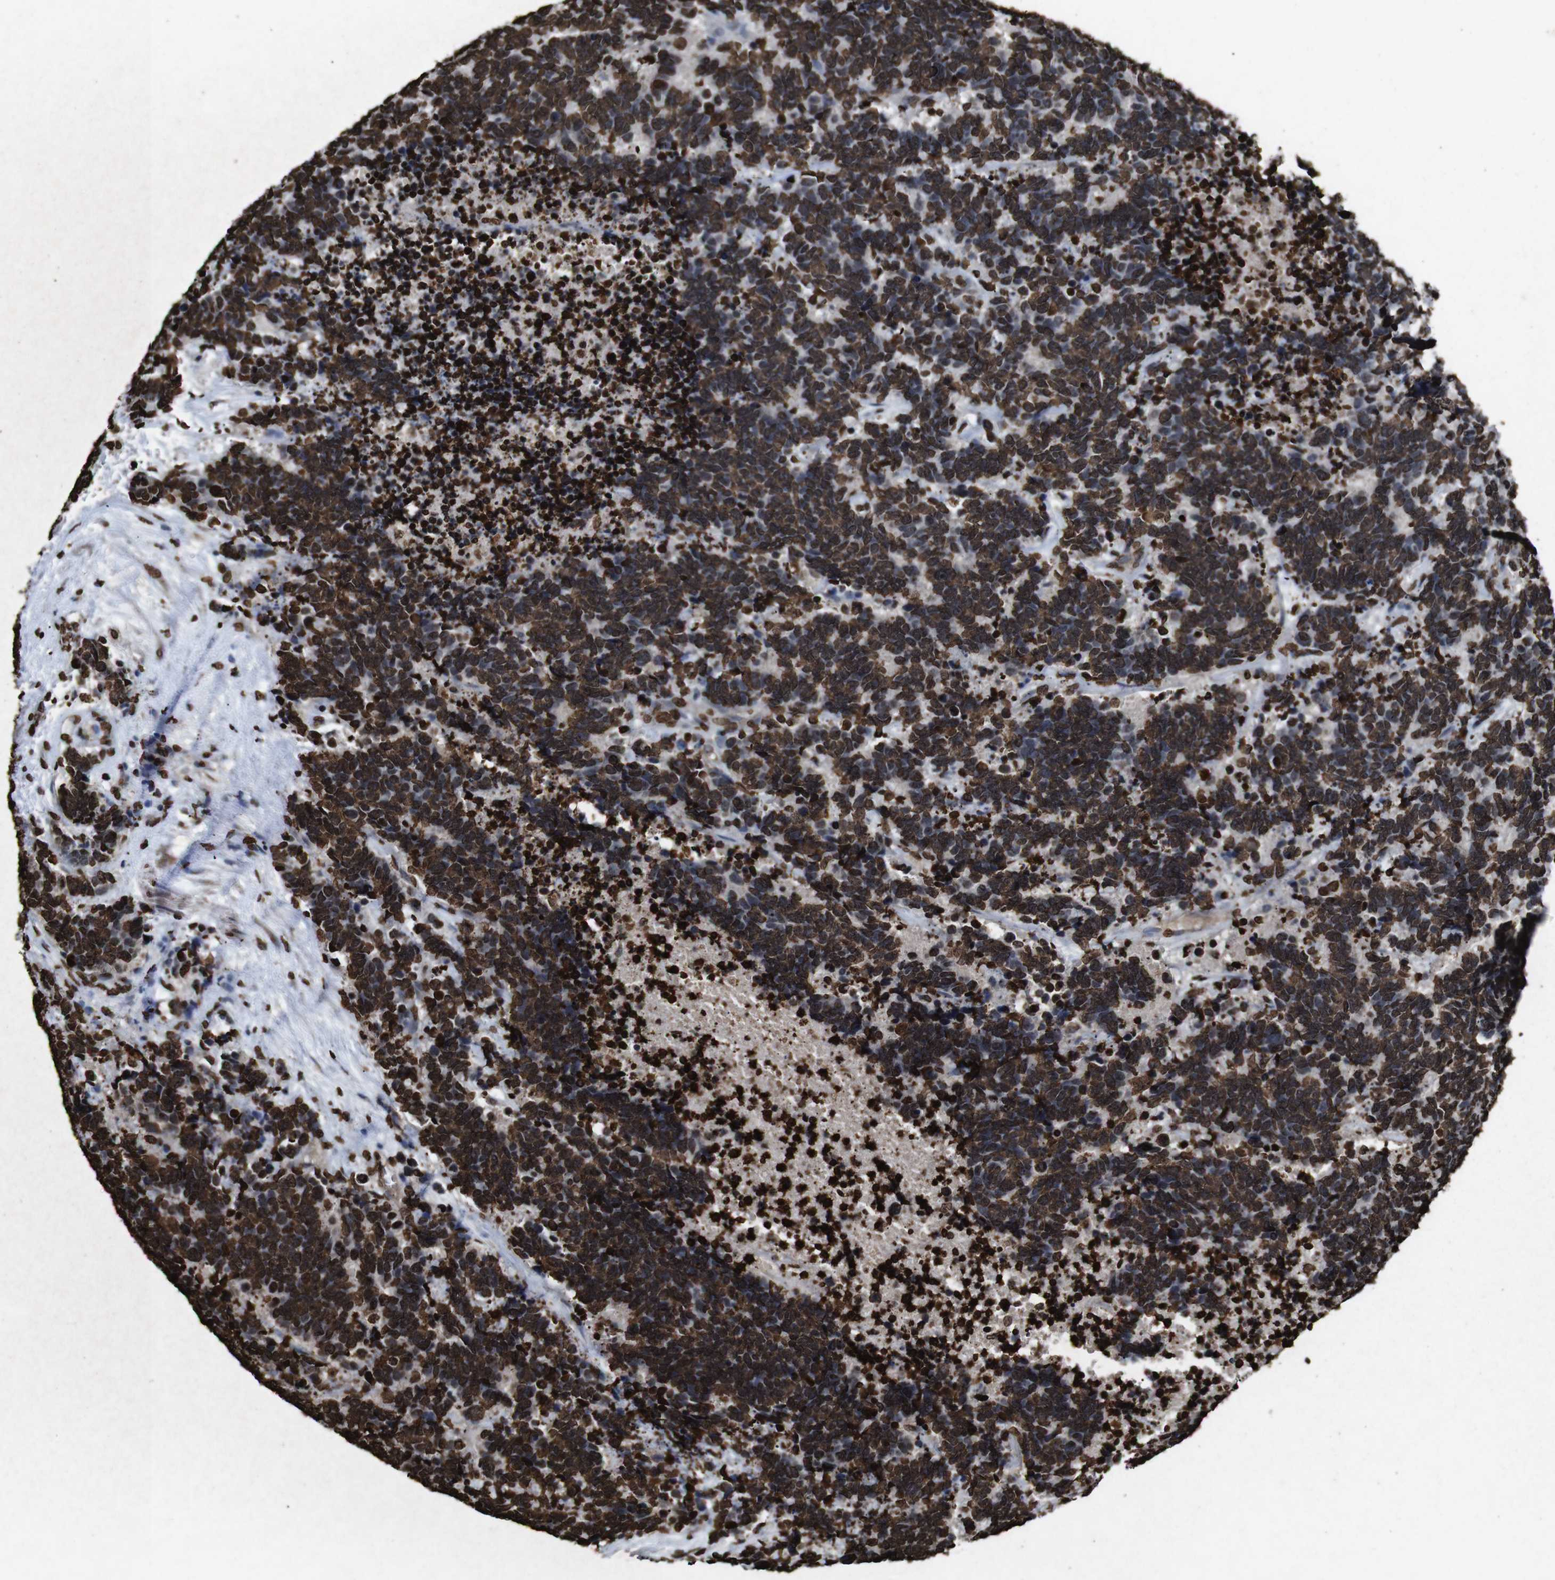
{"staining": {"intensity": "strong", "quantity": ">75%", "location": "nuclear"}, "tissue": "carcinoid", "cell_type": "Tumor cells", "image_type": "cancer", "snomed": [{"axis": "morphology", "description": "Carcinoma, NOS"}, {"axis": "morphology", "description": "Carcinoid, malignant, NOS"}, {"axis": "topography", "description": "Urinary bladder"}], "caption": "A high amount of strong nuclear staining is identified in about >75% of tumor cells in carcinoid tissue.", "gene": "MDM2", "patient": {"sex": "male", "age": 57}}